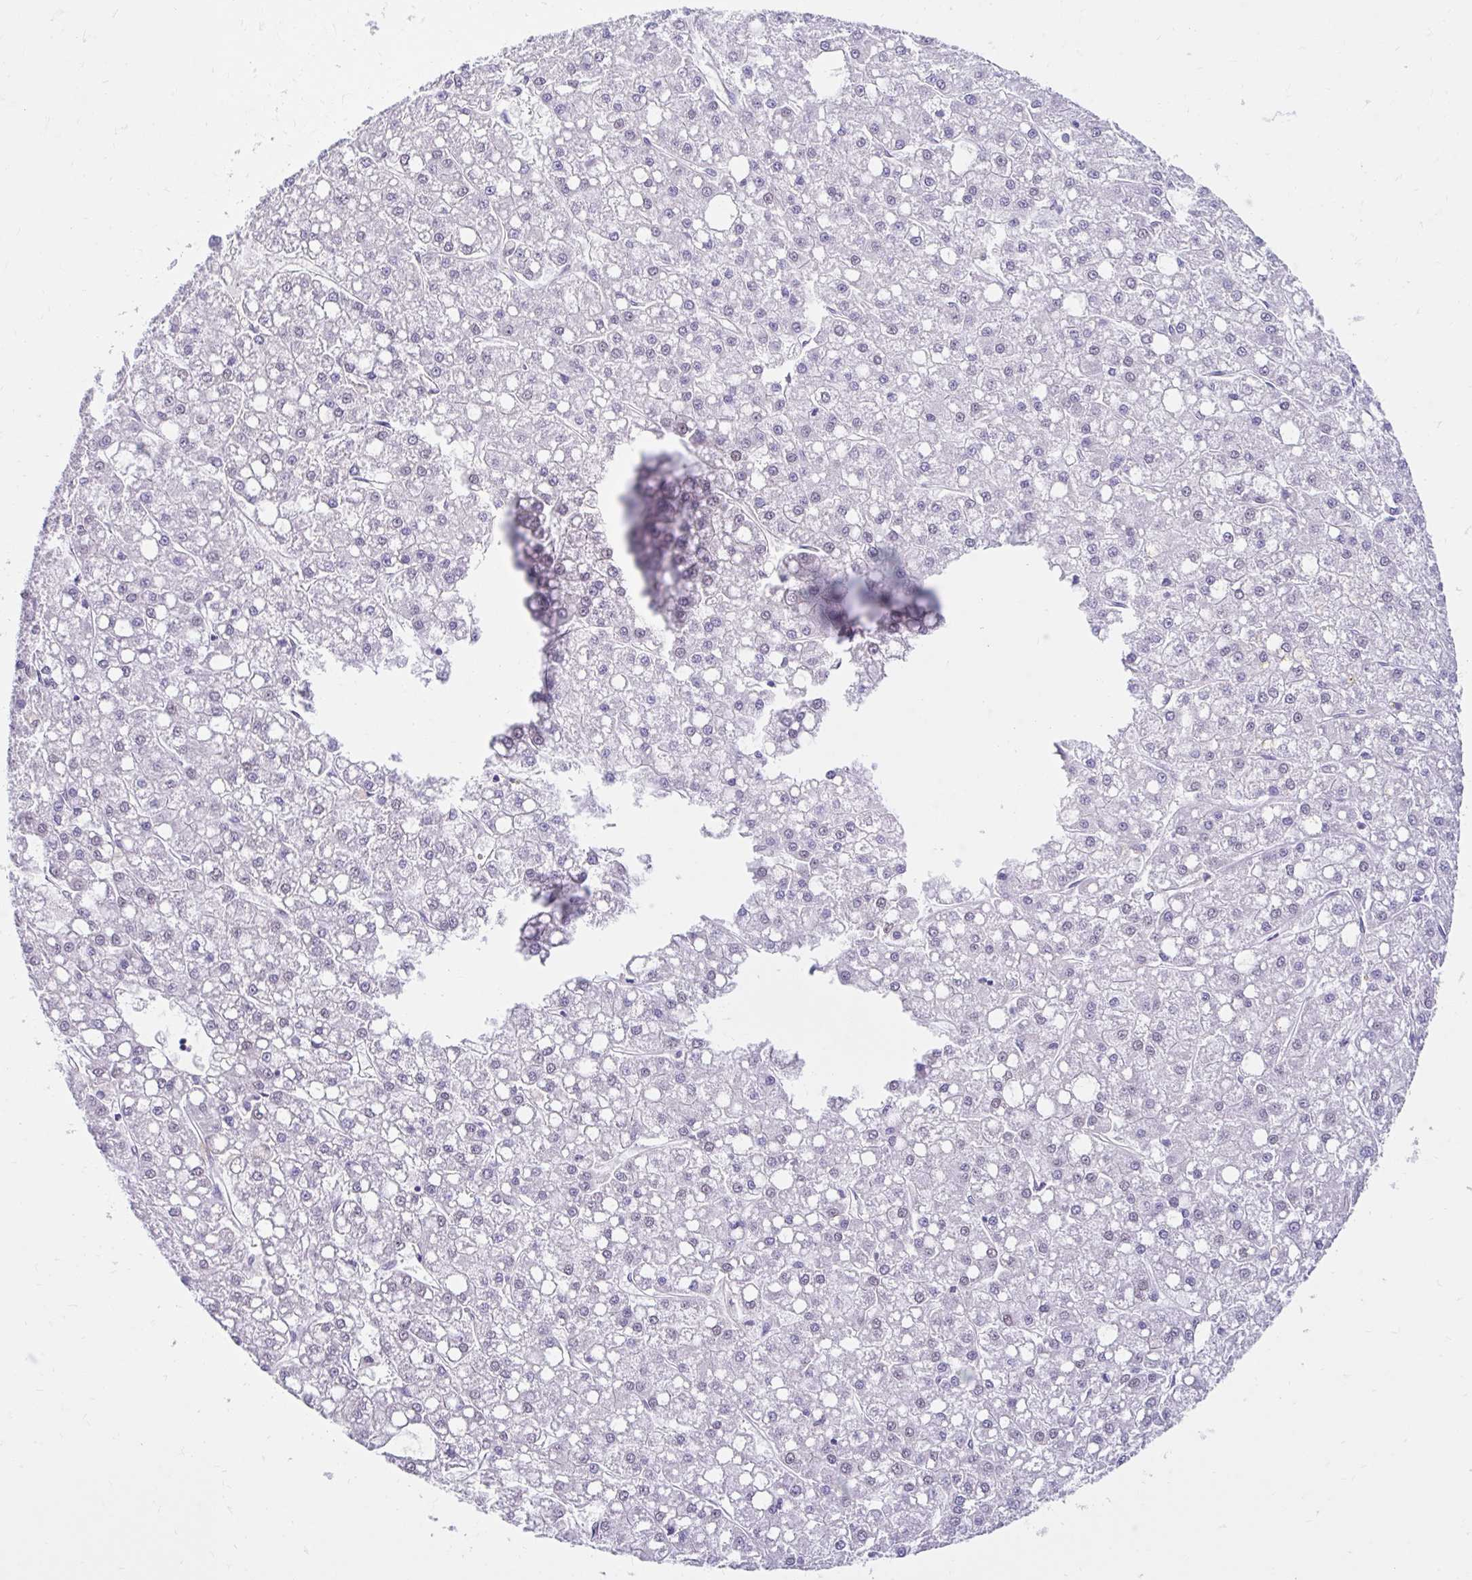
{"staining": {"intensity": "negative", "quantity": "none", "location": "none"}, "tissue": "liver cancer", "cell_type": "Tumor cells", "image_type": "cancer", "snomed": [{"axis": "morphology", "description": "Carcinoma, Hepatocellular, NOS"}, {"axis": "topography", "description": "Liver"}], "caption": "Hepatocellular carcinoma (liver) stained for a protein using immunohistochemistry (IHC) displays no positivity tumor cells.", "gene": "DCAF17", "patient": {"sex": "male", "age": 67}}